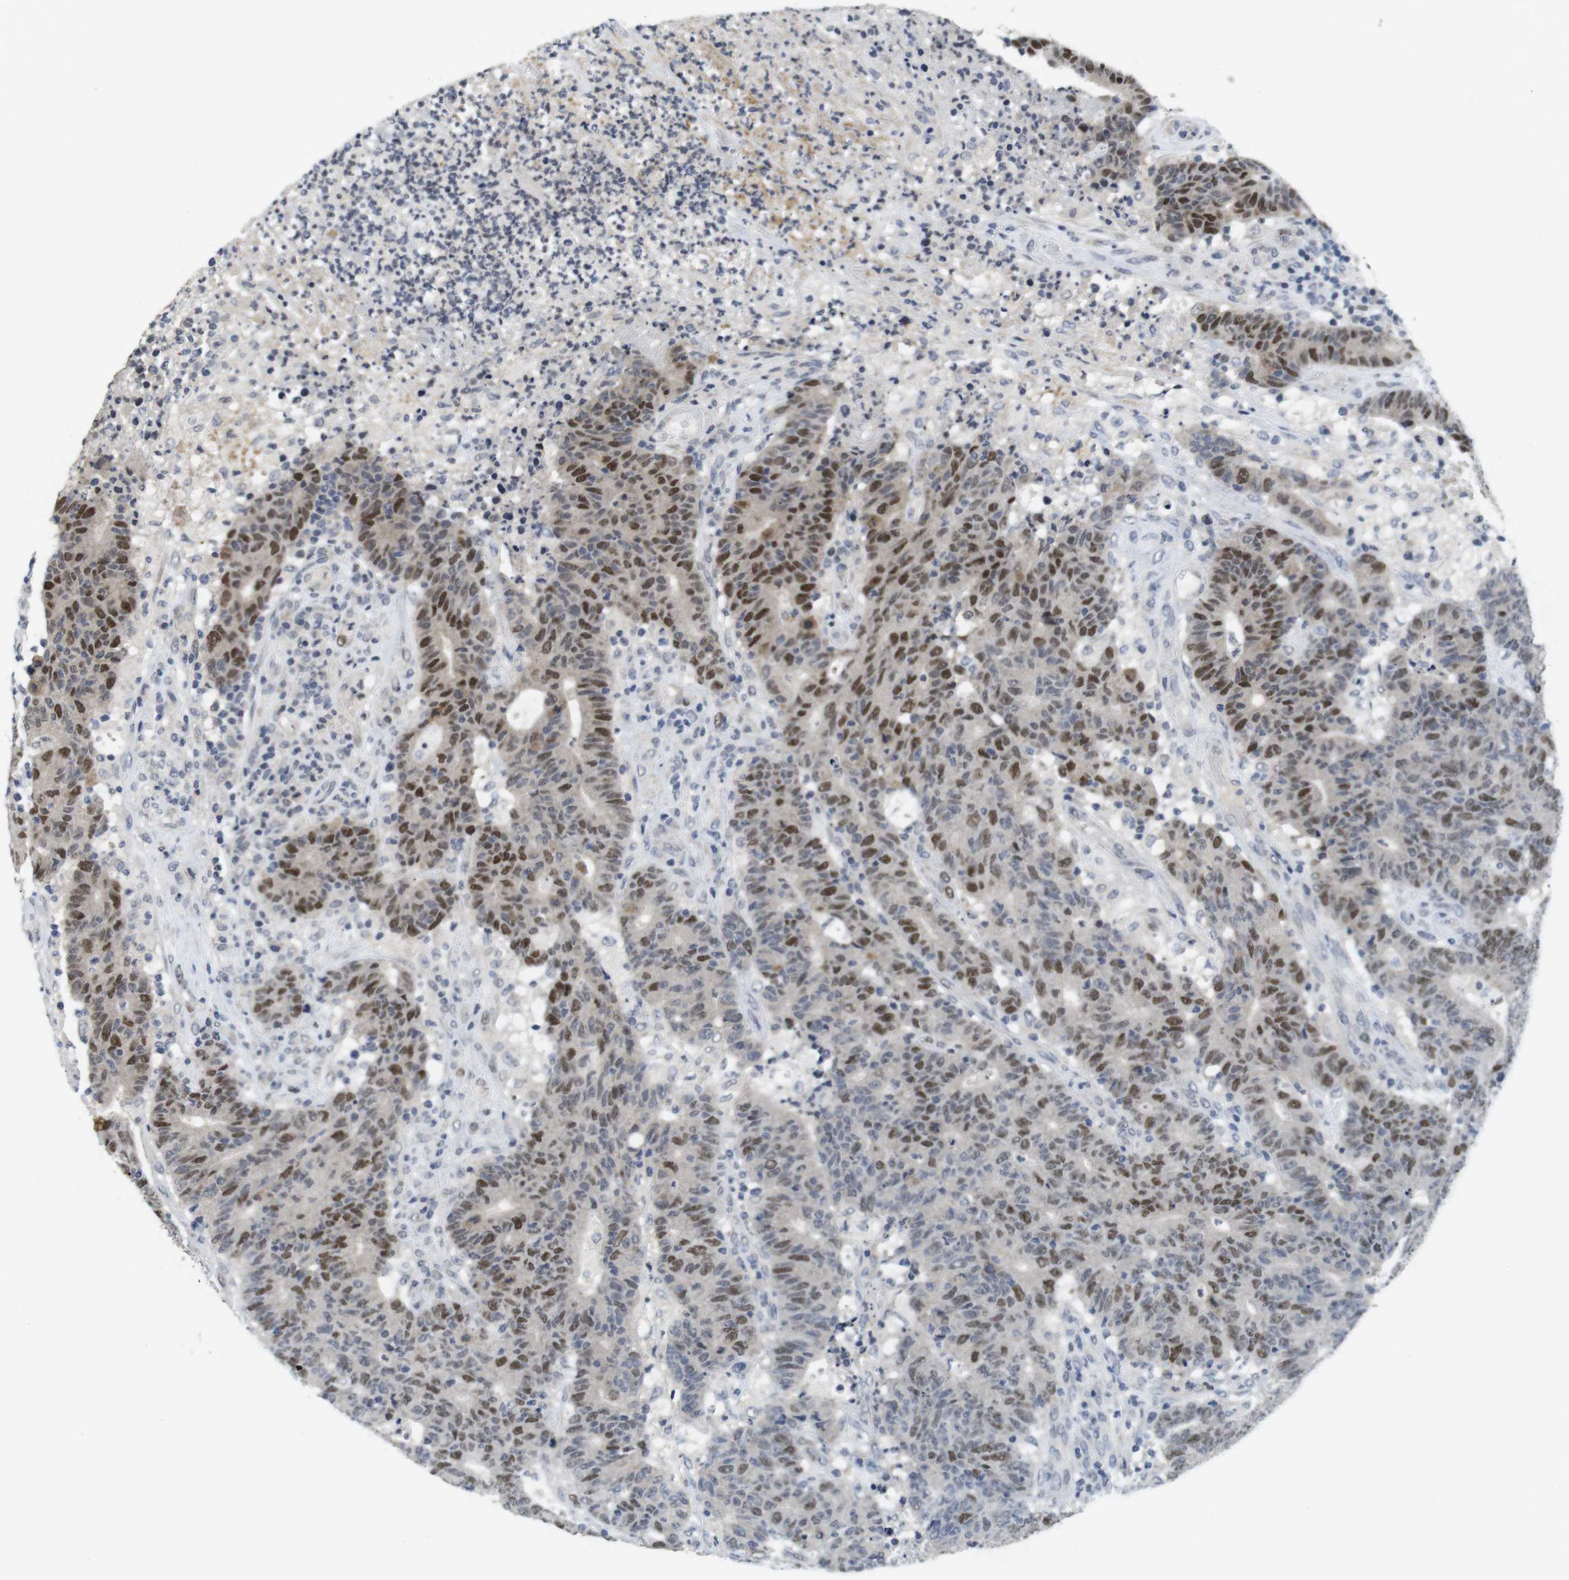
{"staining": {"intensity": "strong", "quantity": "25%-75%", "location": "nuclear"}, "tissue": "colorectal cancer", "cell_type": "Tumor cells", "image_type": "cancer", "snomed": [{"axis": "morphology", "description": "Normal tissue, NOS"}, {"axis": "morphology", "description": "Adenocarcinoma, NOS"}, {"axis": "topography", "description": "Colon"}], "caption": "The micrograph shows a brown stain indicating the presence of a protein in the nuclear of tumor cells in colorectal cancer.", "gene": "SKP2", "patient": {"sex": "female", "age": 75}}